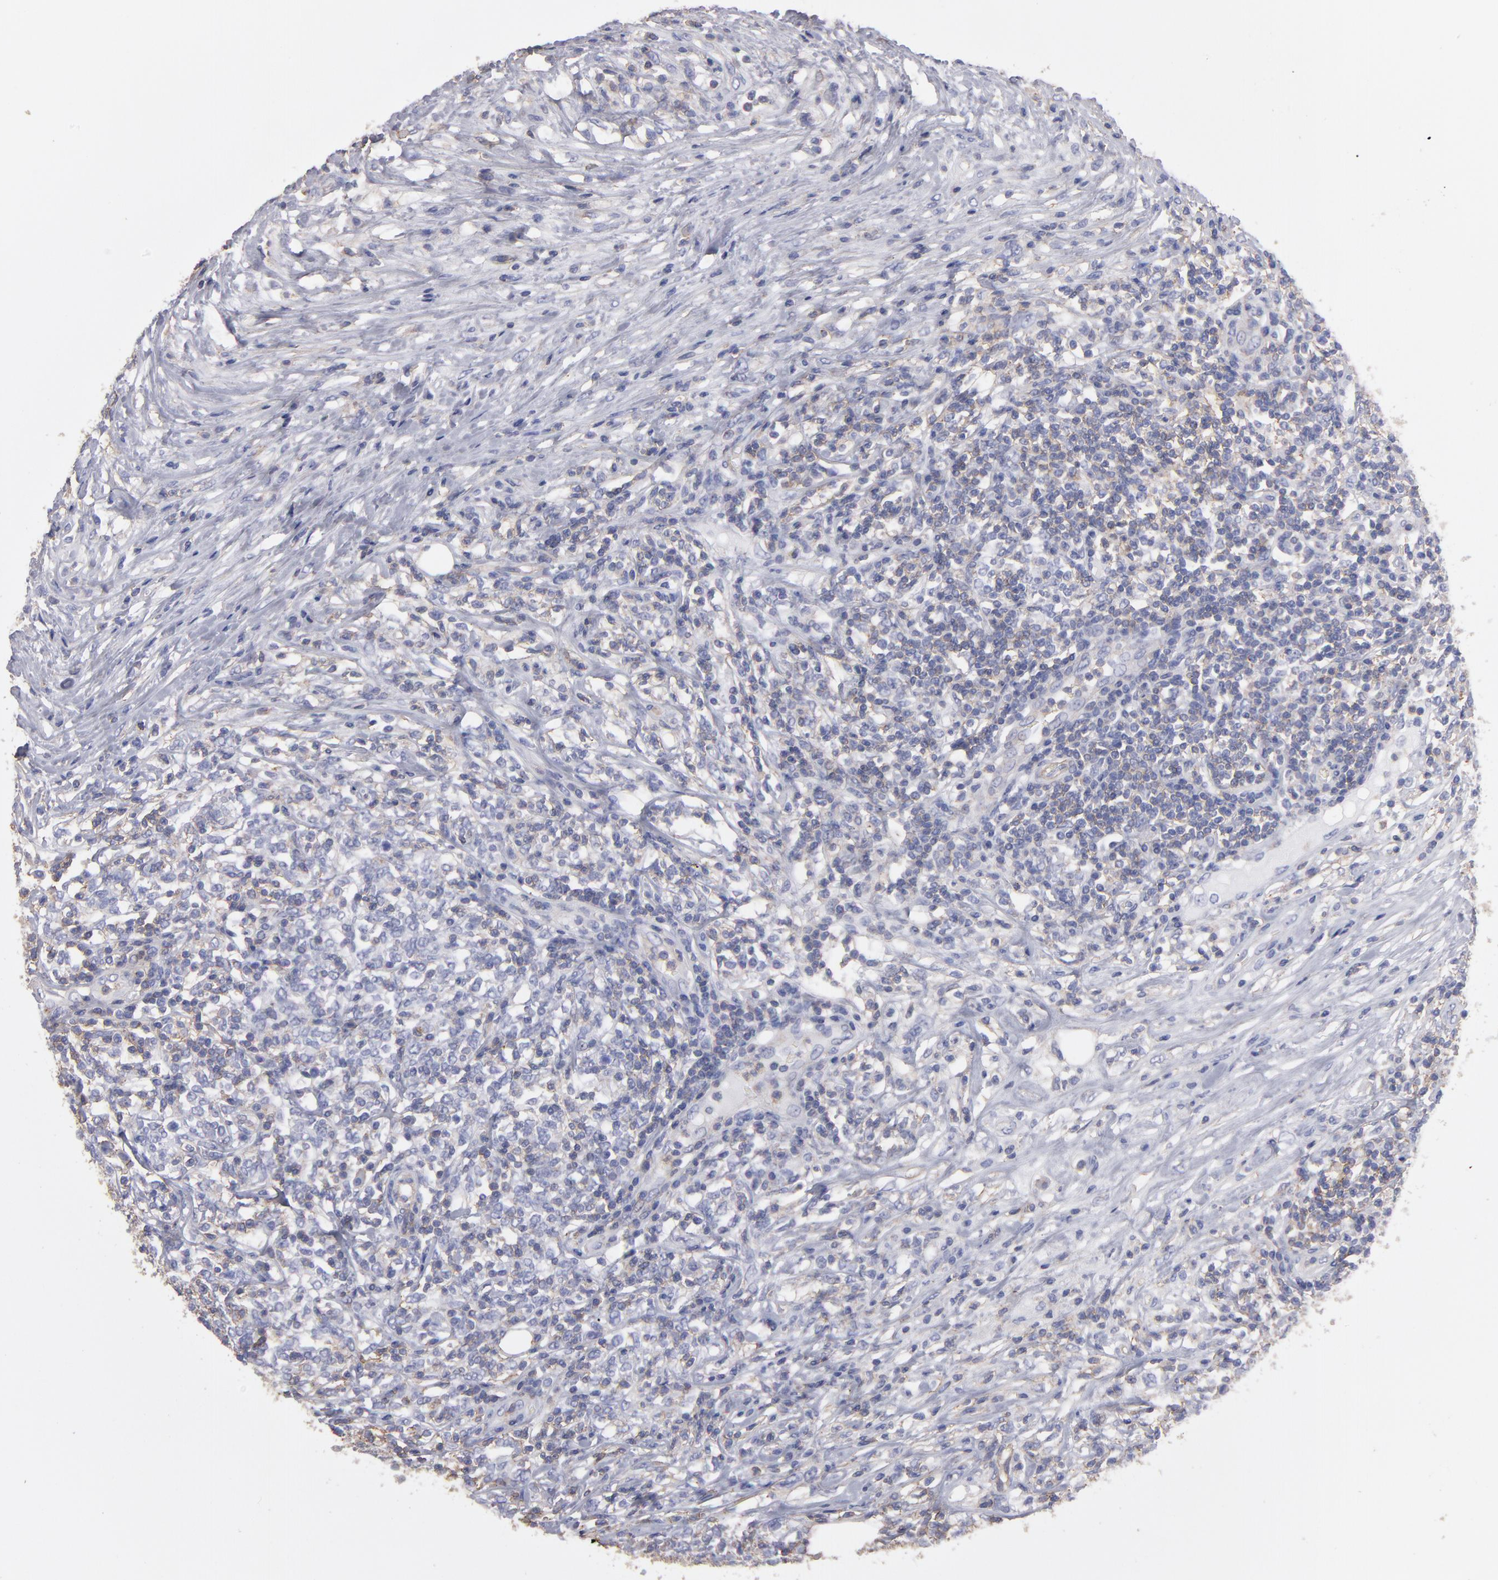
{"staining": {"intensity": "negative", "quantity": "none", "location": "none"}, "tissue": "lymphoma", "cell_type": "Tumor cells", "image_type": "cancer", "snomed": [{"axis": "morphology", "description": "Malignant lymphoma, non-Hodgkin's type, High grade"}, {"axis": "topography", "description": "Lymph node"}], "caption": "Malignant lymphoma, non-Hodgkin's type (high-grade) was stained to show a protein in brown. There is no significant positivity in tumor cells.", "gene": "ABCB1", "patient": {"sex": "female", "age": 84}}